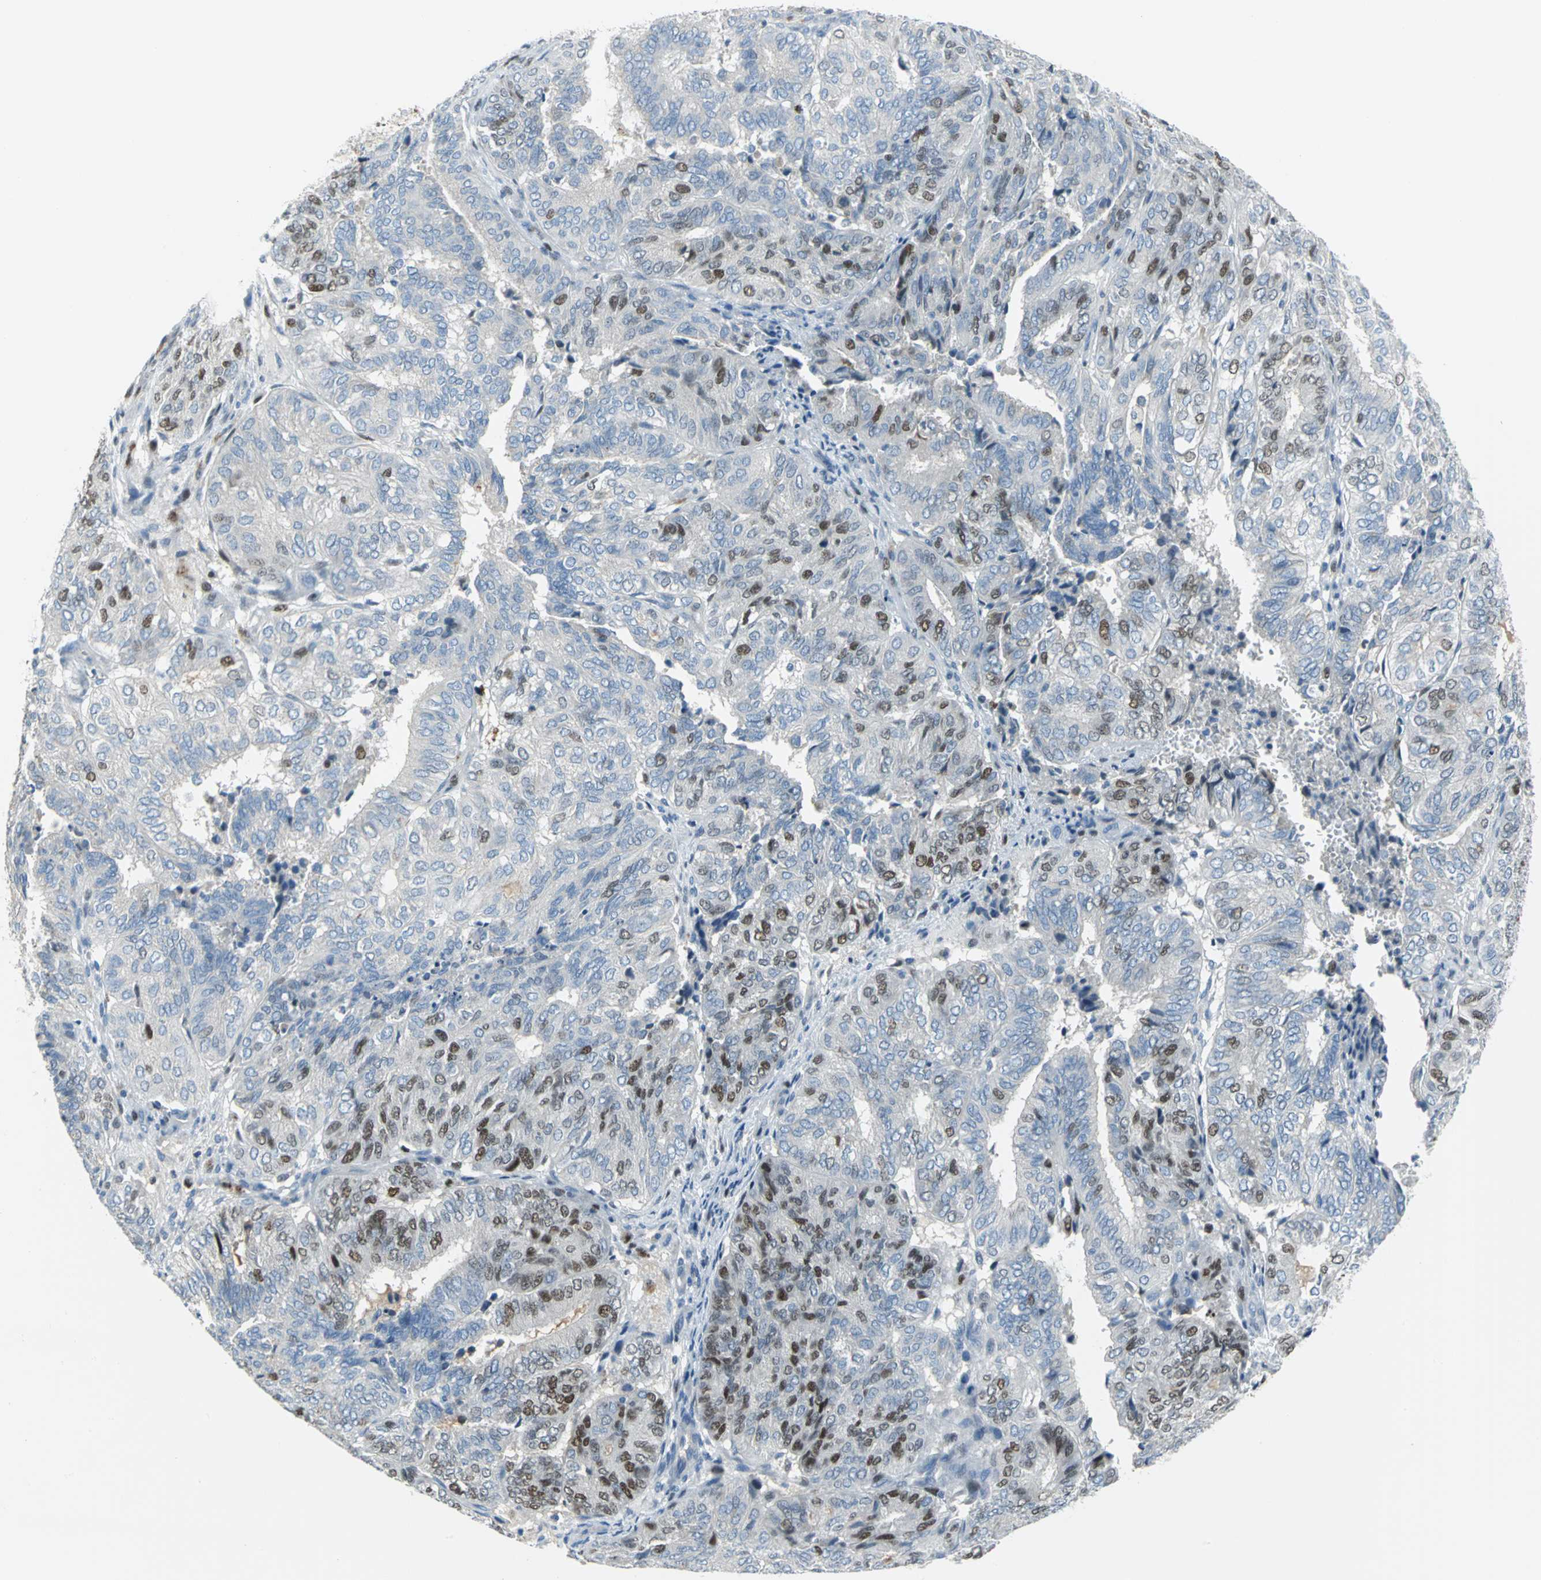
{"staining": {"intensity": "strong", "quantity": "<25%", "location": "nuclear"}, "tissue": "endometrial cancer", "cell_type": "Tumor cells", "image_type": "cancer", "snomed": [{"axis": "morphology", "description": "Adenocarcinoma, NOS"}, {"axis": "topography", "description": "Uterus"}], "caption": "Endometrial adenocarcinoma tissue exhibits strong nuclear positivity in approximately <25% of tumor cells, visualized by immunohistochemistry.", "gene": "MCM4", "patient": {"sex": "female", "age": 60}}